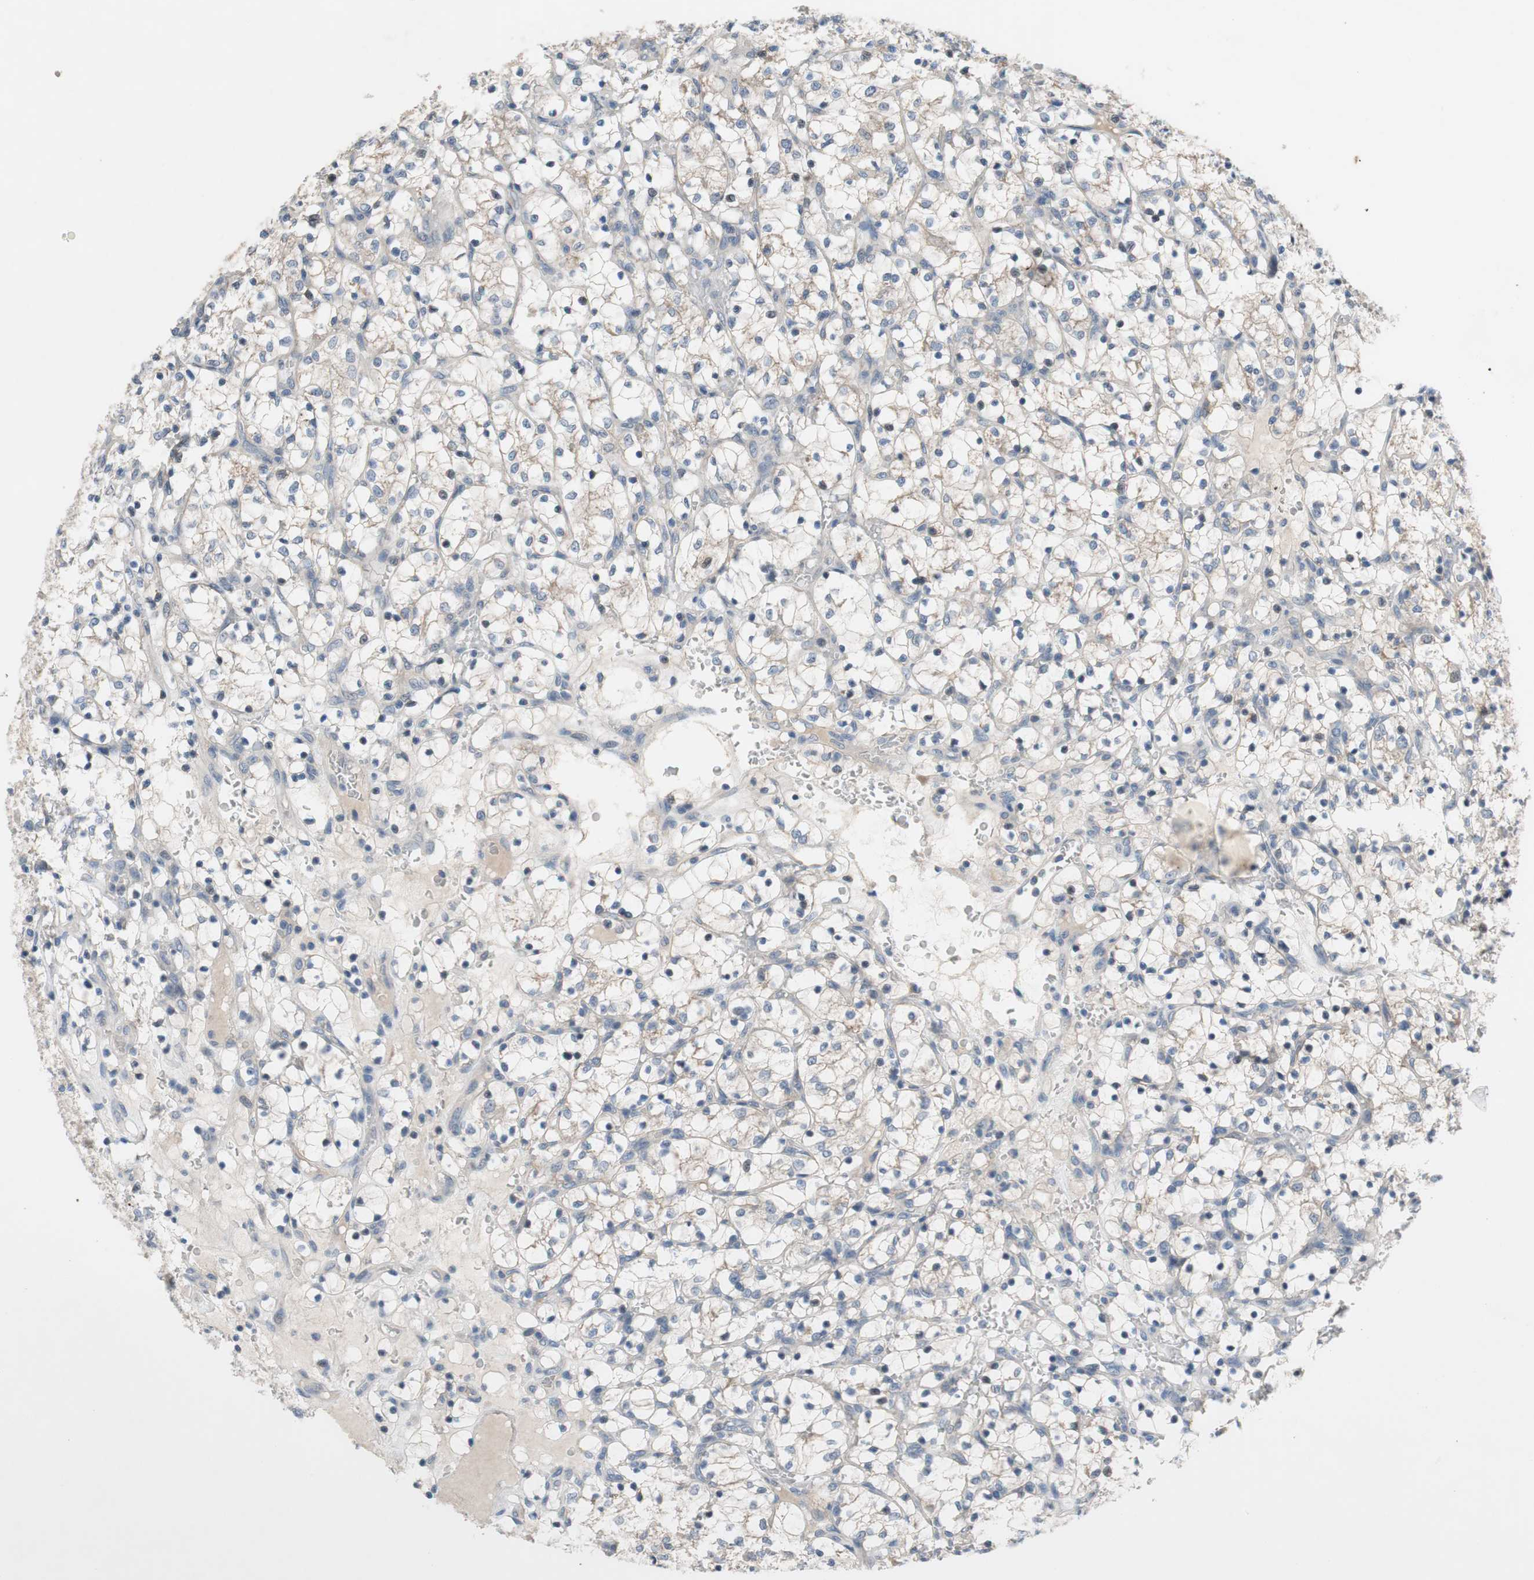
{"staining": {"intensity": "negative", "quantity": "none", "location": "none"}, "tissue": "renal cancer", "cell_type": "Tumor cells", "image_type": "cancer", "snomed": [{"axis": "morphology", "description": "Adenocarcinoma, NOS"}, {"axis": "topography", "description": "Kidney"}], "caption": "This is an immunohistochemistry (IHC) image of human renal adenocarcinoma. There is no staining in tumor cells.", "gene": "TACR3", "patient": {"sex": "female", "age": 69}}